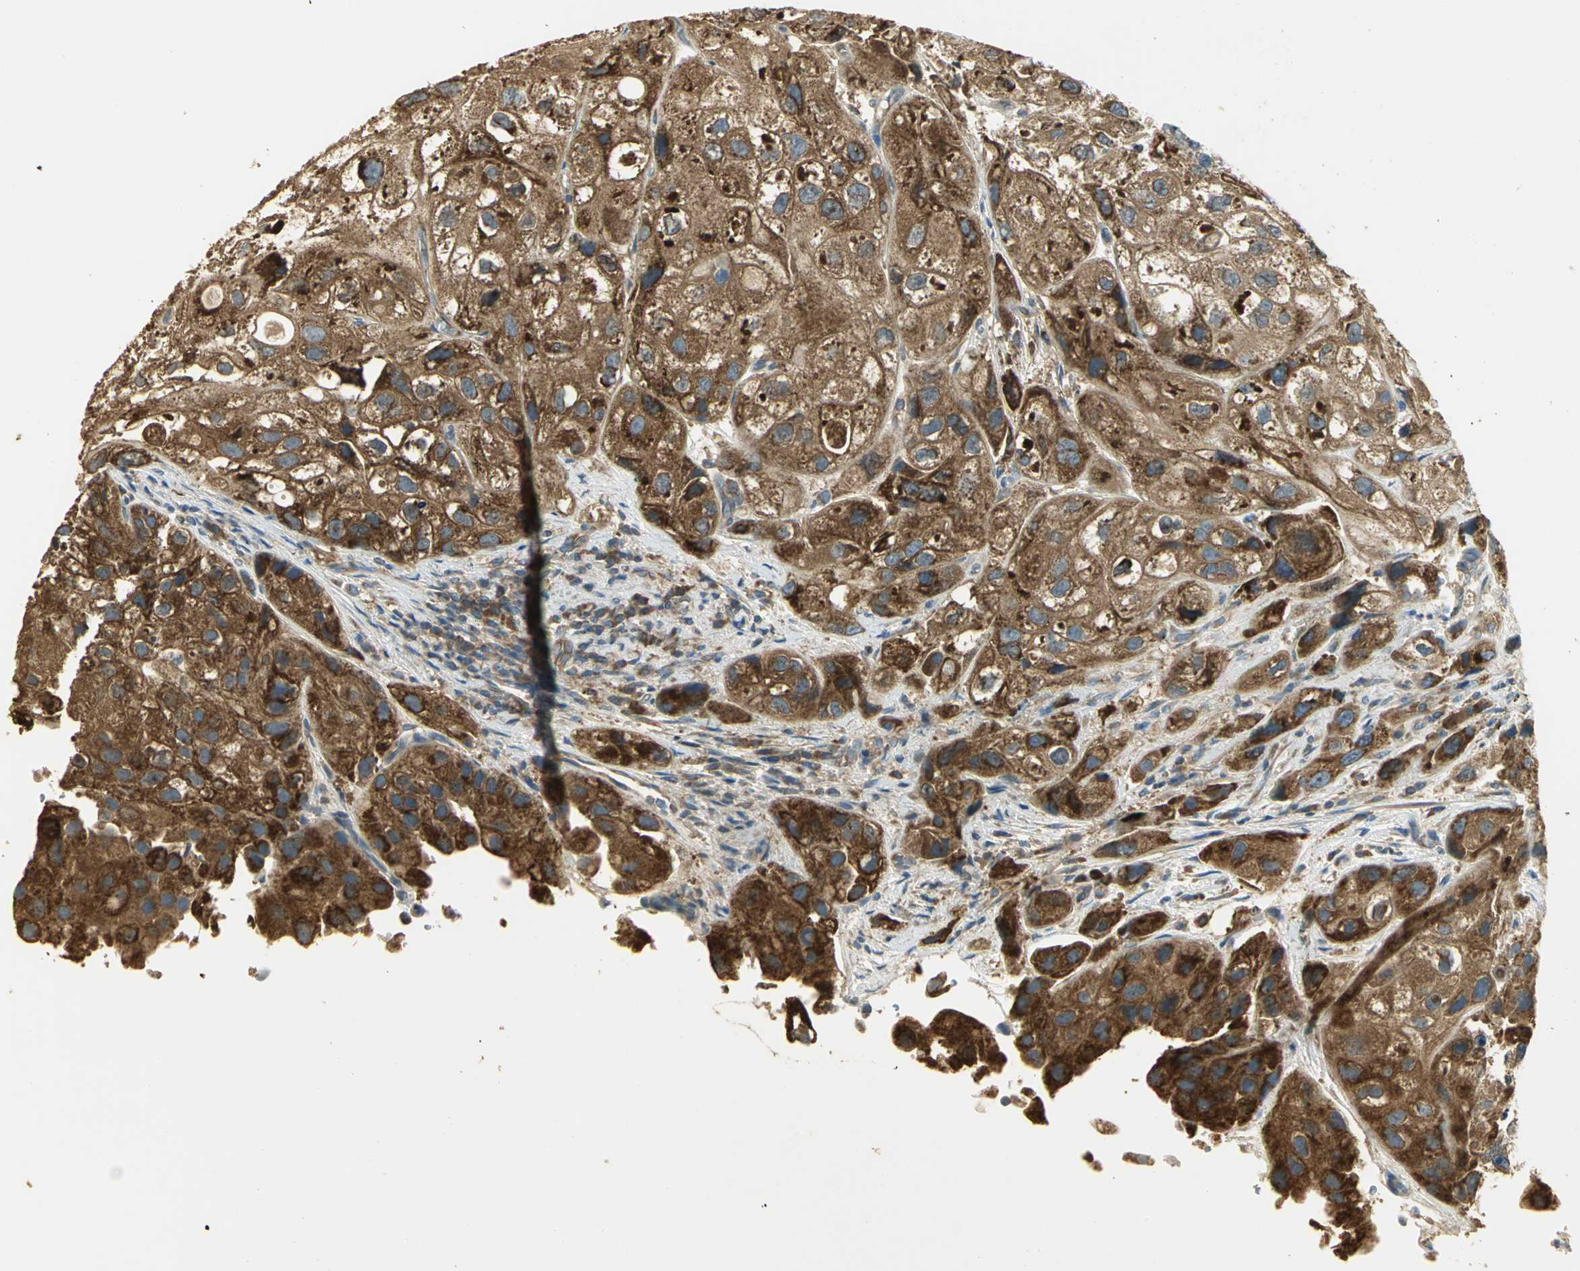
{"staining": {"intensity": "strong", "quantity": ">75%", "location": "cytoplasmic/membranous"}, "tissue": "urothelial cancer", "cell_type": "Tumor cells", "image_type": "cancer", "snomed": [{"axis": "morphology", "description": "Urothelial carcinoma, High grade"}, {"axis": "topography", "description": "Urinary bladder"}], "caption": "High-grade urothelial carcinoma tissue demonstrates strong cytoplasmic/membranous expression in approximately >75% of tumor cells, visualized by immunohistochemistry.", "gene": "RARS1", "patient": {"sex": "female", "age": 64}}